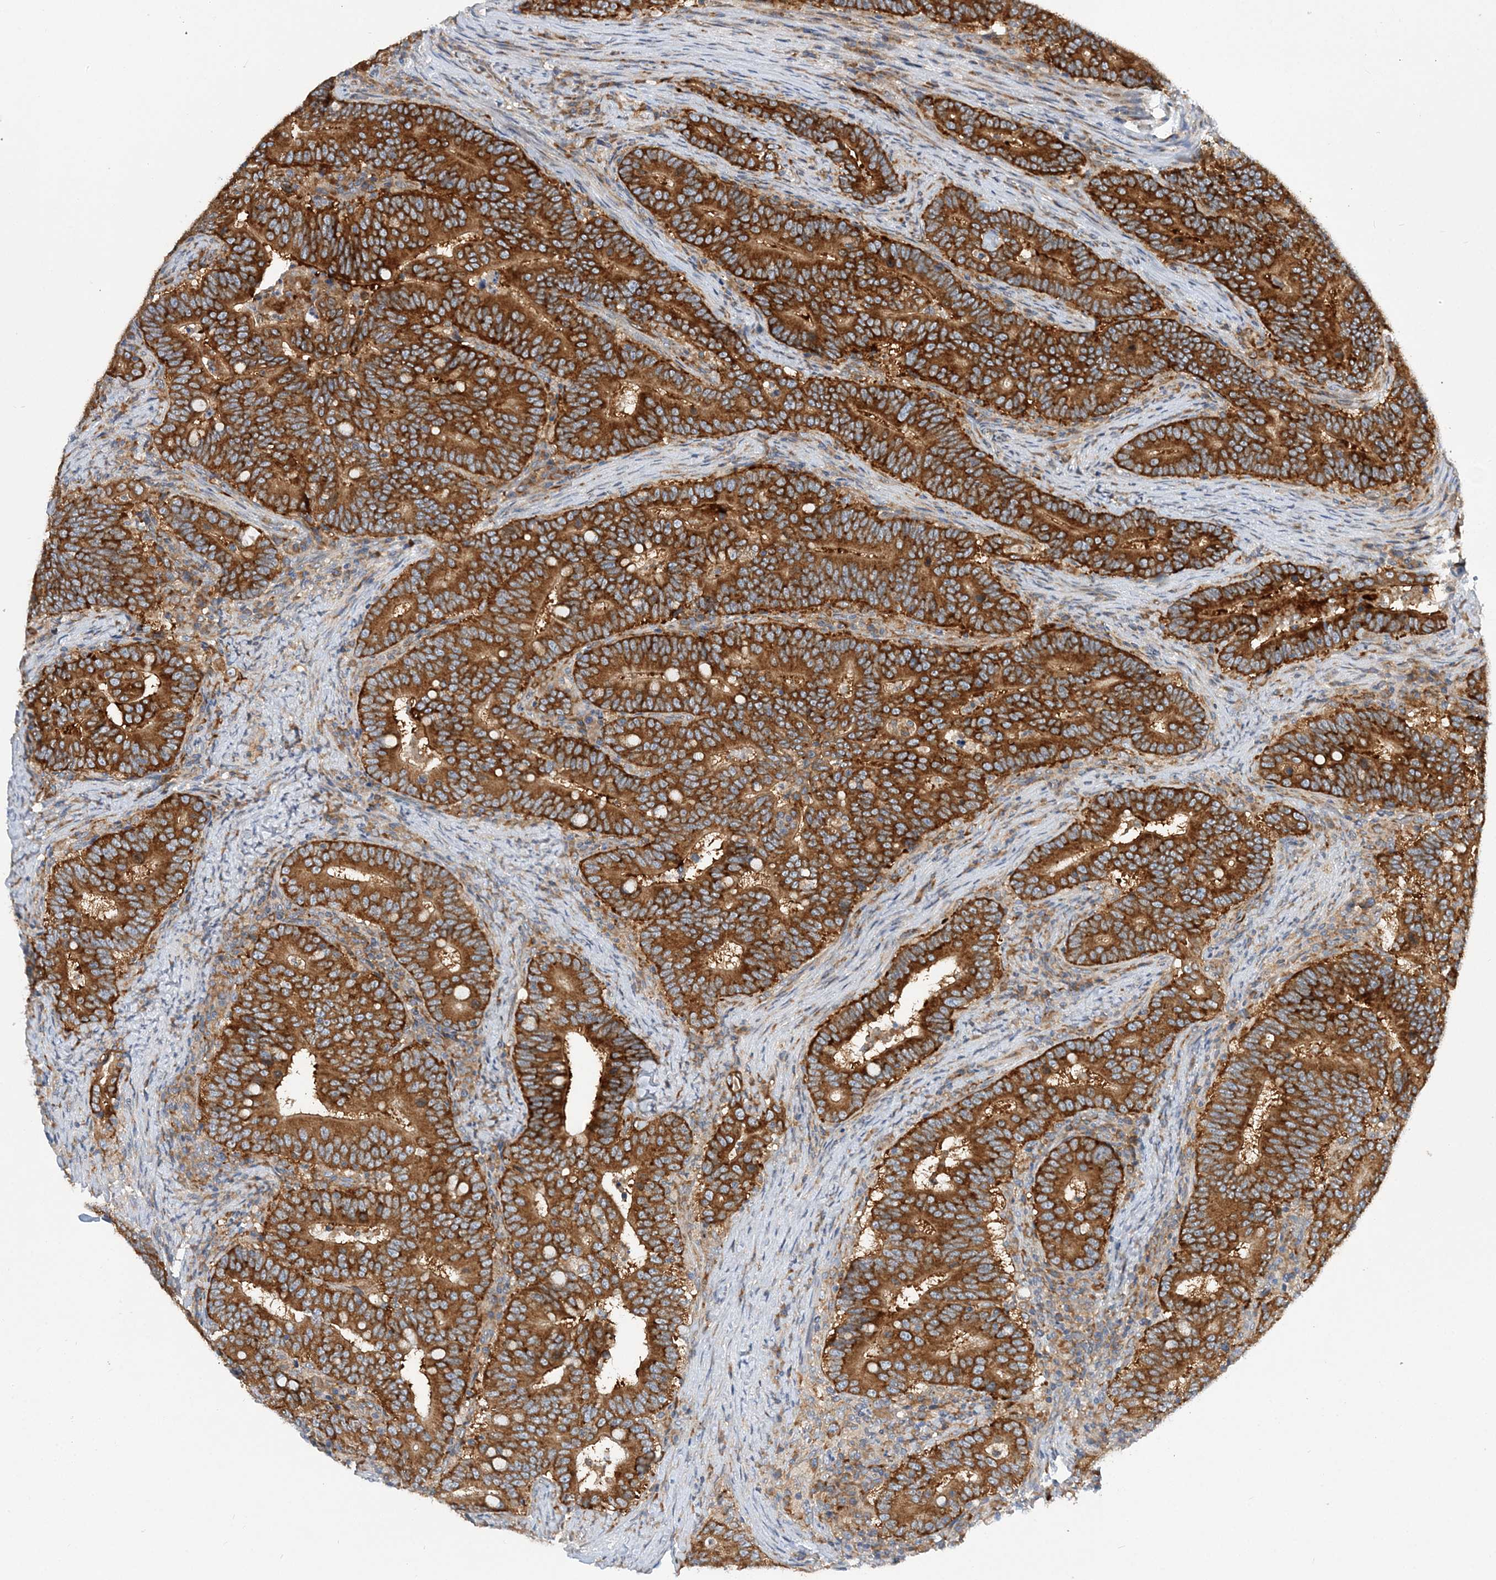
{"staining": {"intensity": "strong", "quantity": ">75%", "location": "cytoplasmic/membranous"}, "tissue": "colorectal cancer", "cell_type": "Tumor cells", "image_type": "cancer", "snomed": [{"axis": "morphology", "description": "Adenocarcinoma, NOS"}, {"axis": "topography", "description": "Colon"}], "caption": "The image shows a brown stain indicating the presence of a protein in the cytoplasmic/membranous of tumor cells in adenocarcinoma (colorectal). (DAB (3,3'-diaminobenzidine) = brown stain, brightfield microscopy at high magnification).", "gene": "LARP4B", "patient": {"sex": "female", "age": 66}}